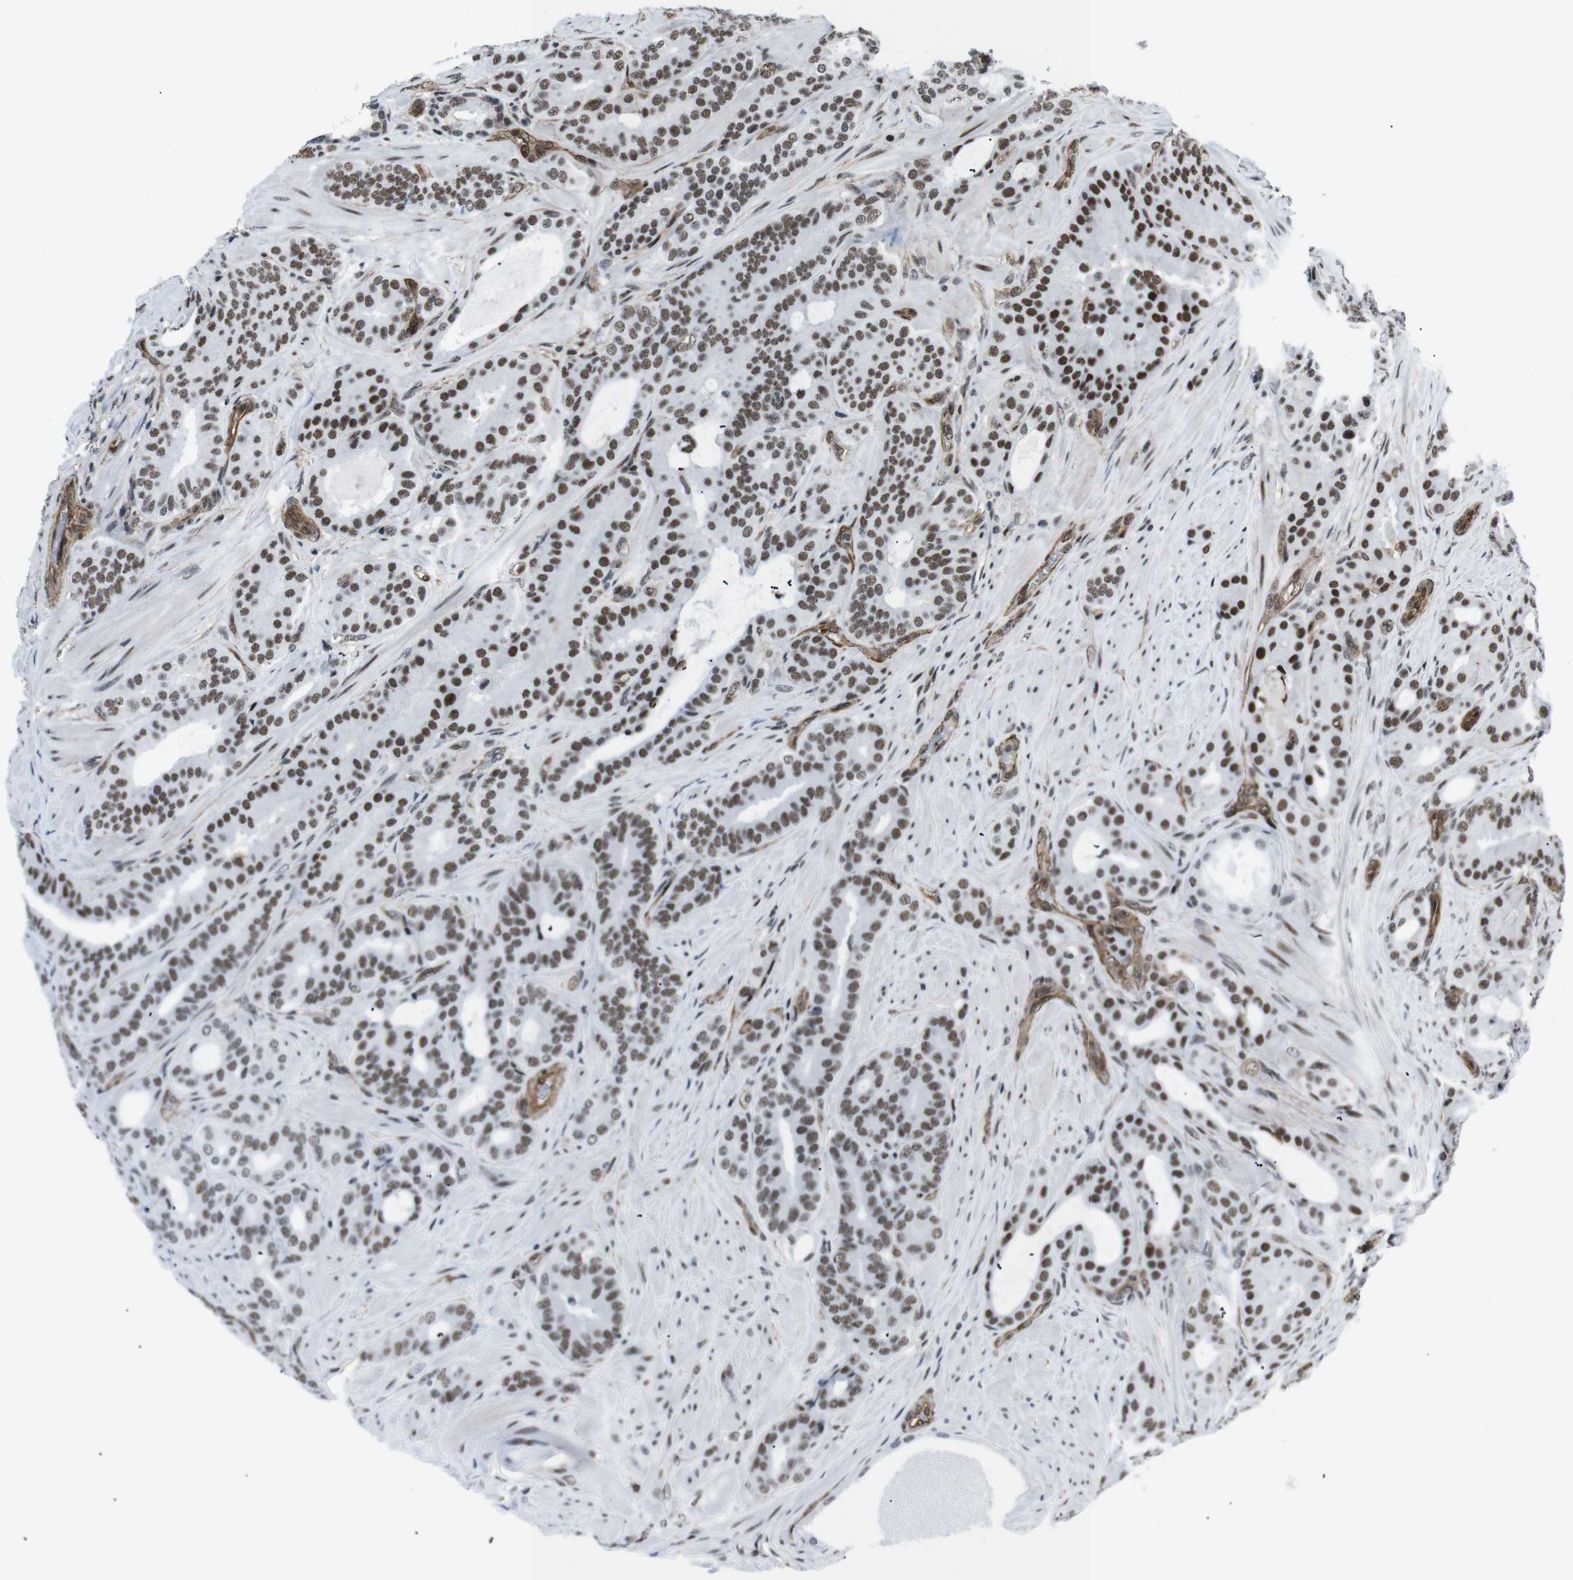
{"staining": {"intensity": "moderate", "quantity": ">75%", "location": "nuclear"}, "tissue": "prostate cancer", "cell_type": "Tumor cells", "image_type": "cancer", "snomed": [{"axis": "morphology", "description": "Adenocarcinoma, Low grade"}, {"axis": "topography", "description": "Prostate"}], "caption": "Tumor cells exhibit medium levels of moderate nuclear staining in approximately >75% of cells in human adenocarcinoma (low-grade) (prostate). The protein is shown in brown color, while the nuclei are stained blue.", "gene": "HNRNPU", "patient": {"sex": "male", "age": 63}}